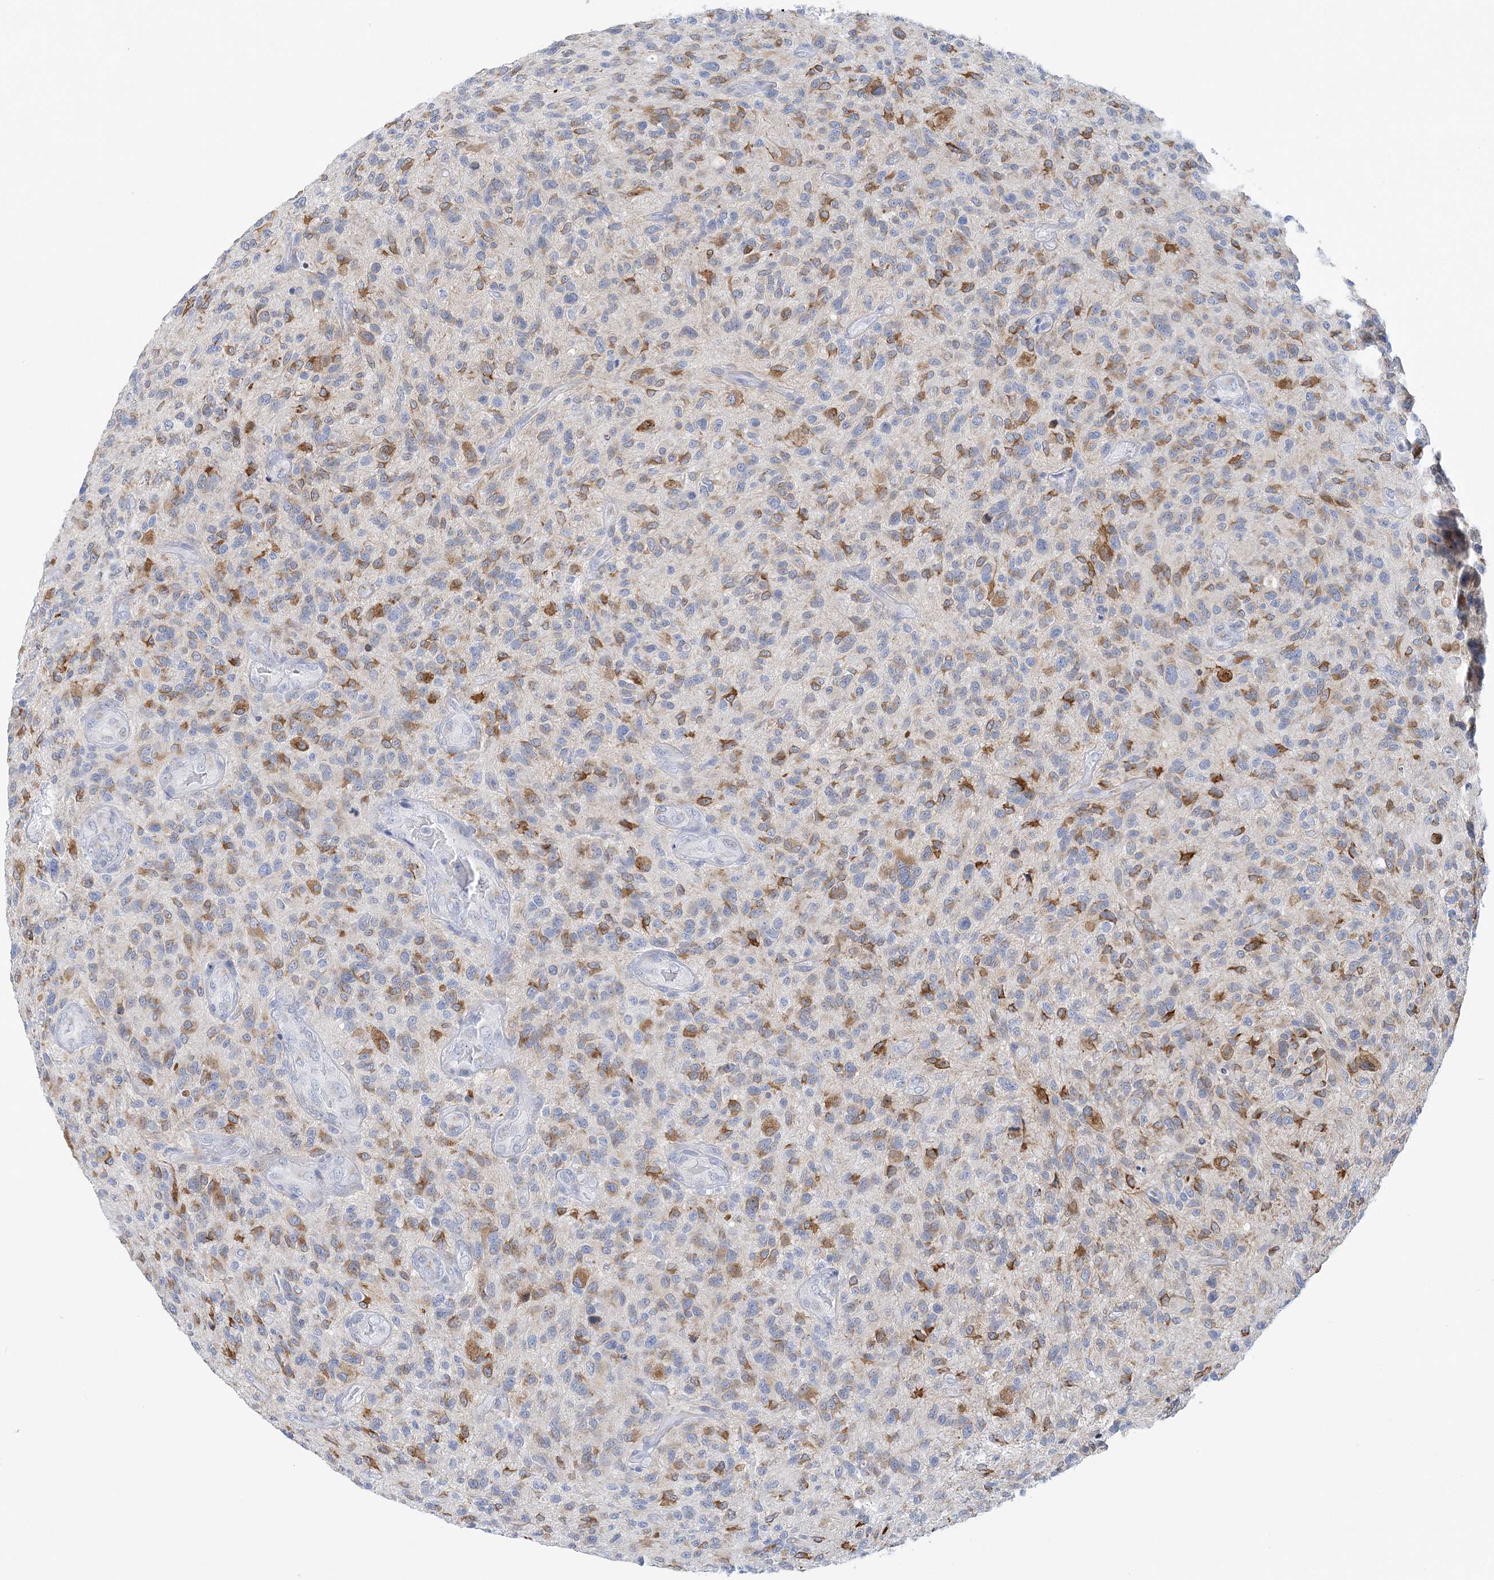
{"staining": {"intensity": "moderate", "quantity": "25%-75%", "location": "cytoplasmic/membranous"}, "tissue": "glioma", "cell_type": "Tumor cells", "image_type": "cancer", "snomed": [{"axis": "morphology", "description": "Glioma, malignant, High grade"}, {"axis": "topography", "description": "Brain"}], "caption": "High-grade glioma (malignant) was stained to show a protein in brown. There is medium levels of moderate cytoplasmic/membranous staining in approximately 25%-75% of tumor cells. The protein is stained brown, and the nuclei are stained in blue (DAB IHC with brightfield microscopy, high magnification).", "gene": "PLEKHG4B", "patient": {"sex": "male", "age": 47}}